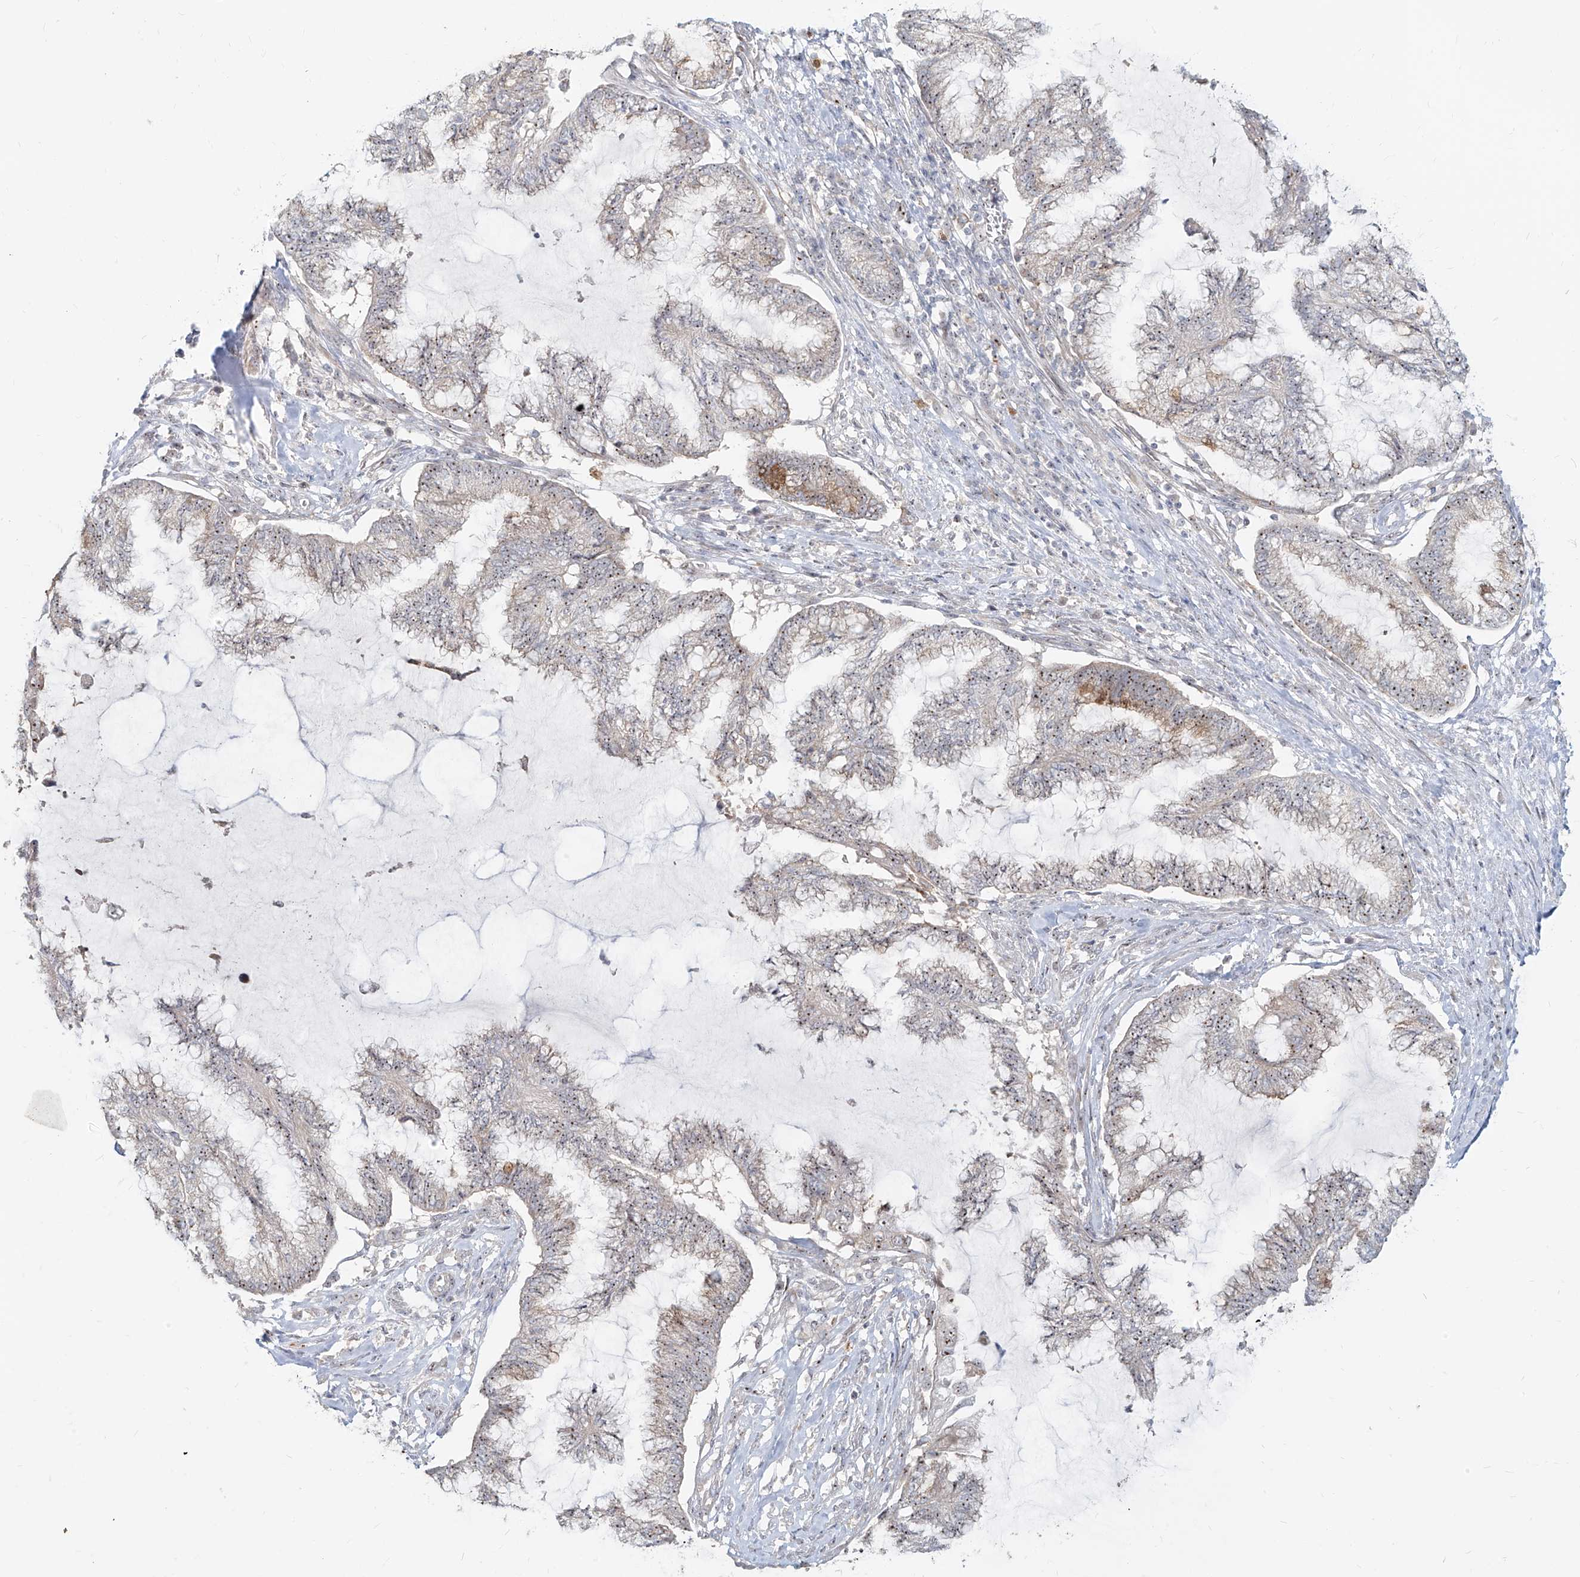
{"staining": {"intensity": "moderate", "quantity": "25%-75%", "location": "cytoplasmic/membranous,nuclear"}, "tissue": "endometrial cancer", "cell_type": "Tumor cells", "image_type": "cancer", "snomed": [{"axis": "morphology", "description": "Adenocarcinoma, NOS"}, {"axis": "topography", "description": "Endometrium"}], "caption": "Protein expression analysis of human endometrial cancer reveals moderate cytoplasmic/membranous and nuclear staining in approximately 25%-75% of tumor cells.", "gene": "BYSL", "patient": {"sex": "female", "age": 86}}